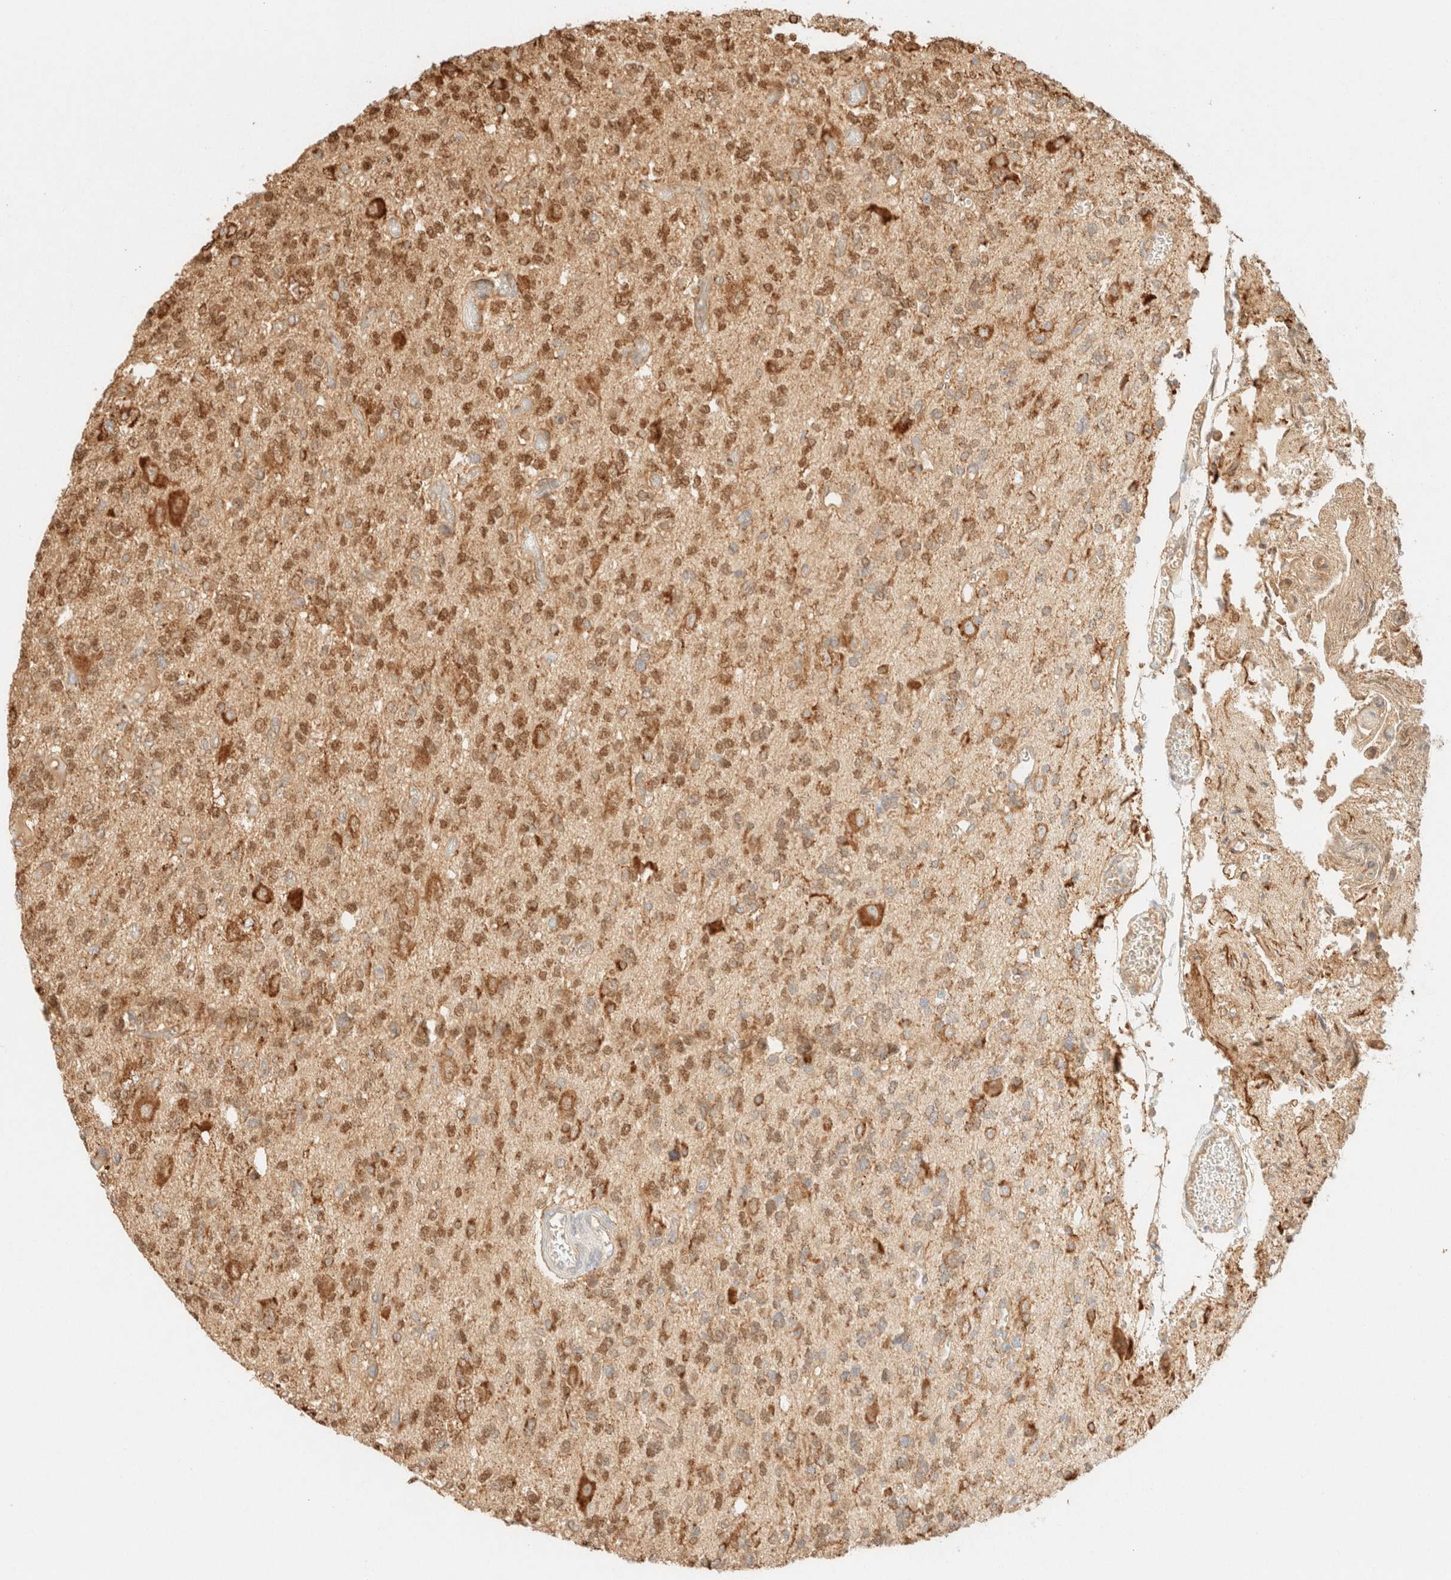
{"staining": {"intensity": "moderate", "quantity": ">75%", "location": "cytoplasmic/membranous"}, "tissue": "glioma", "cell_type": "Tumor cells", "image_type": "cancer", "snomed": [{"axis": "morphology", "description": "Glioma, malignant, Low grade"}, {"axis": "topography", "description": "Brain"}], "caption": "The image exhibits staining of glioma, revealing moderate cytoplasmic/membranous protein expression (brown color) within tumor cells.", "gene": "SPARCL1", "patient": {"sex": "male", "age": 38}}